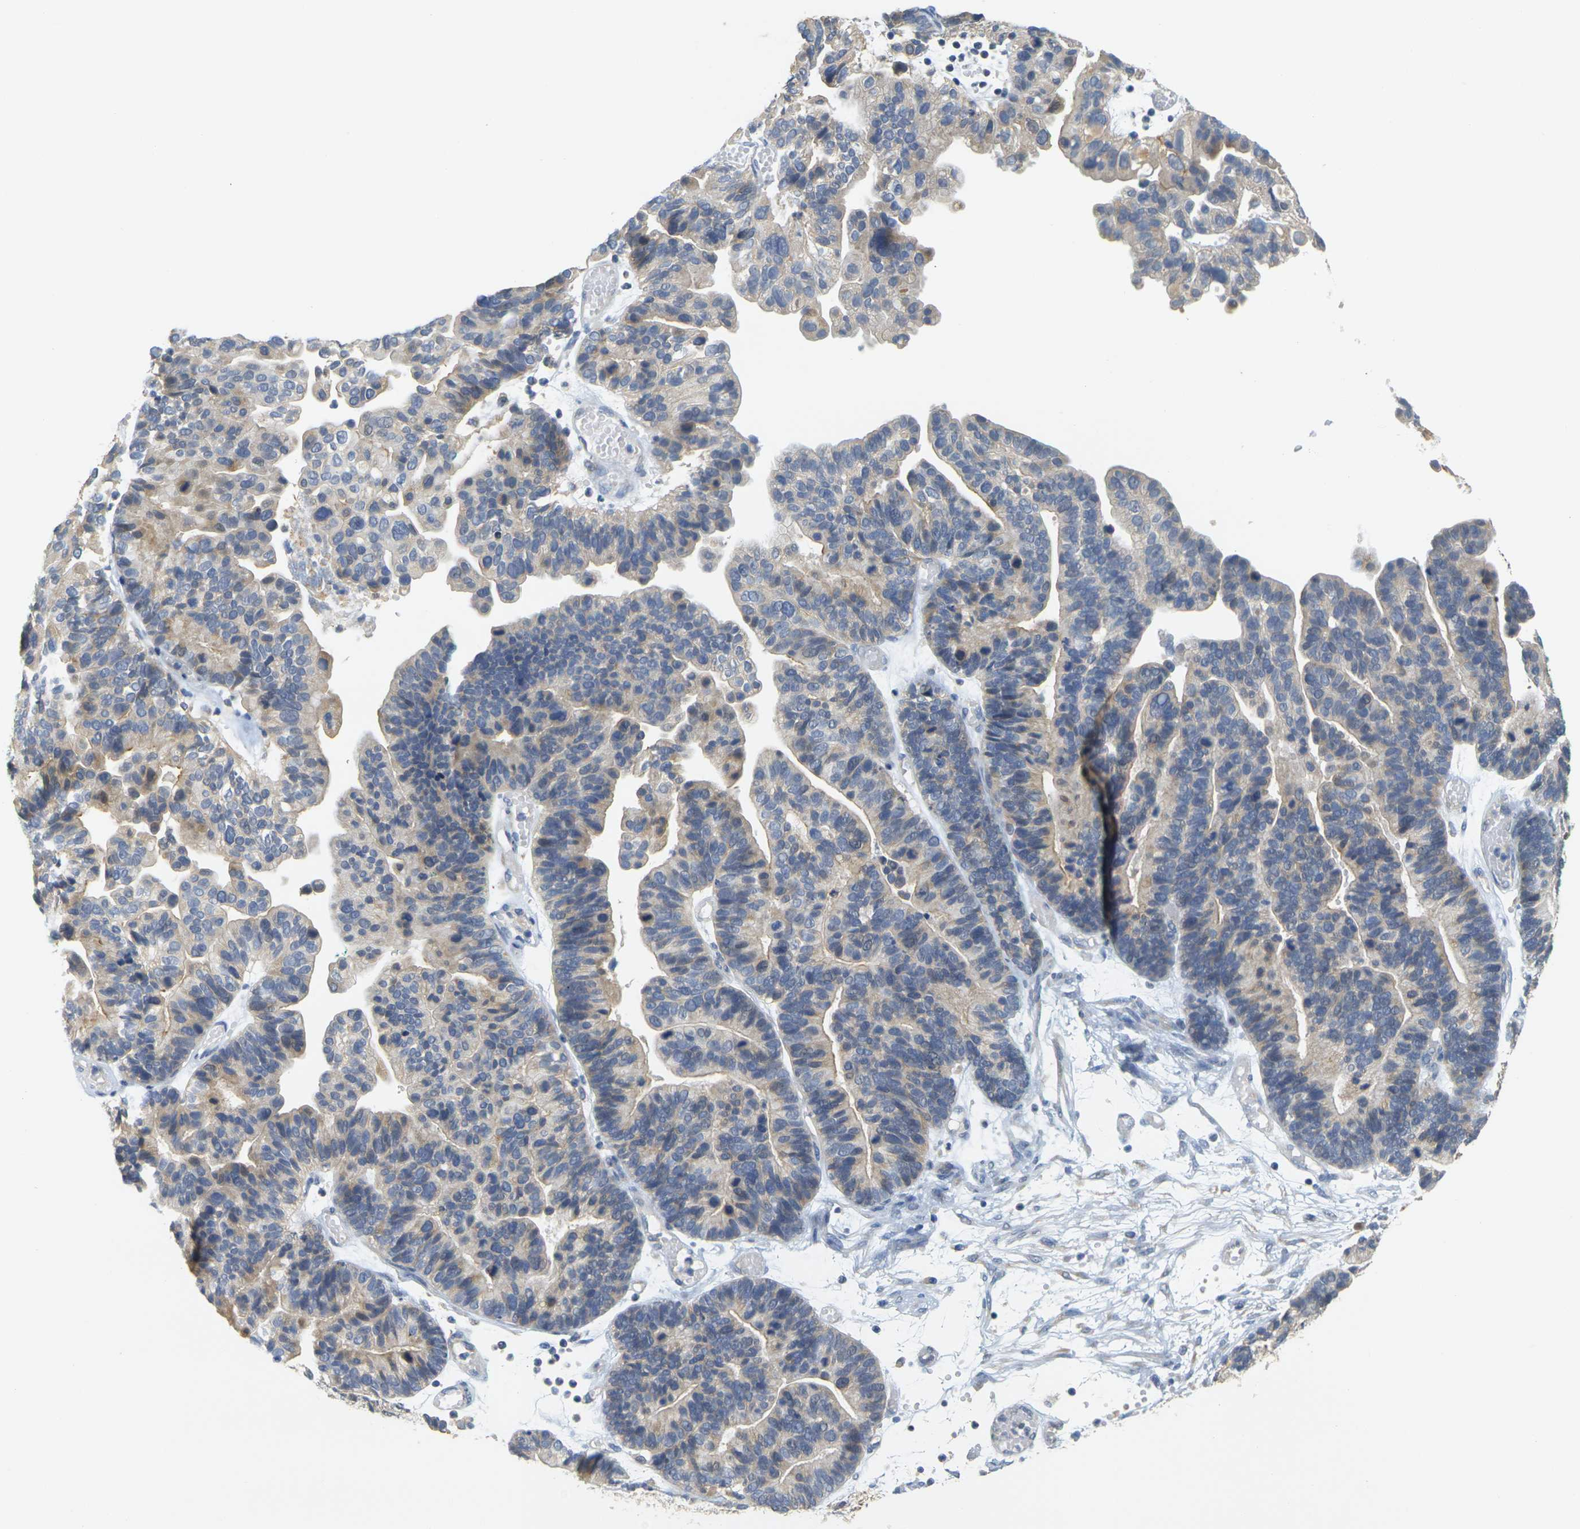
{"staining": {"intensity": "moderate", "quantity": "<25%", "location": "cytoplasmic/membranous"}, "tissue": "ovarian cancer", "cell_type": "Tumor cells", "image_type": "cancer", "snomed": [{"axis": "morphology", "description": "Cystadenocarcinoma, serous, NOS"}, {"axis": "topography", "description": "Ovary"}], "caption": "Ovarian cancer was stained to show a protein in brown. There is low levels of moderate cytoplasmic/membranous staining in approximately <25% of tumor cells.", "gene": "GDAP1", "patient": {"sex": "female", "age": 56}}